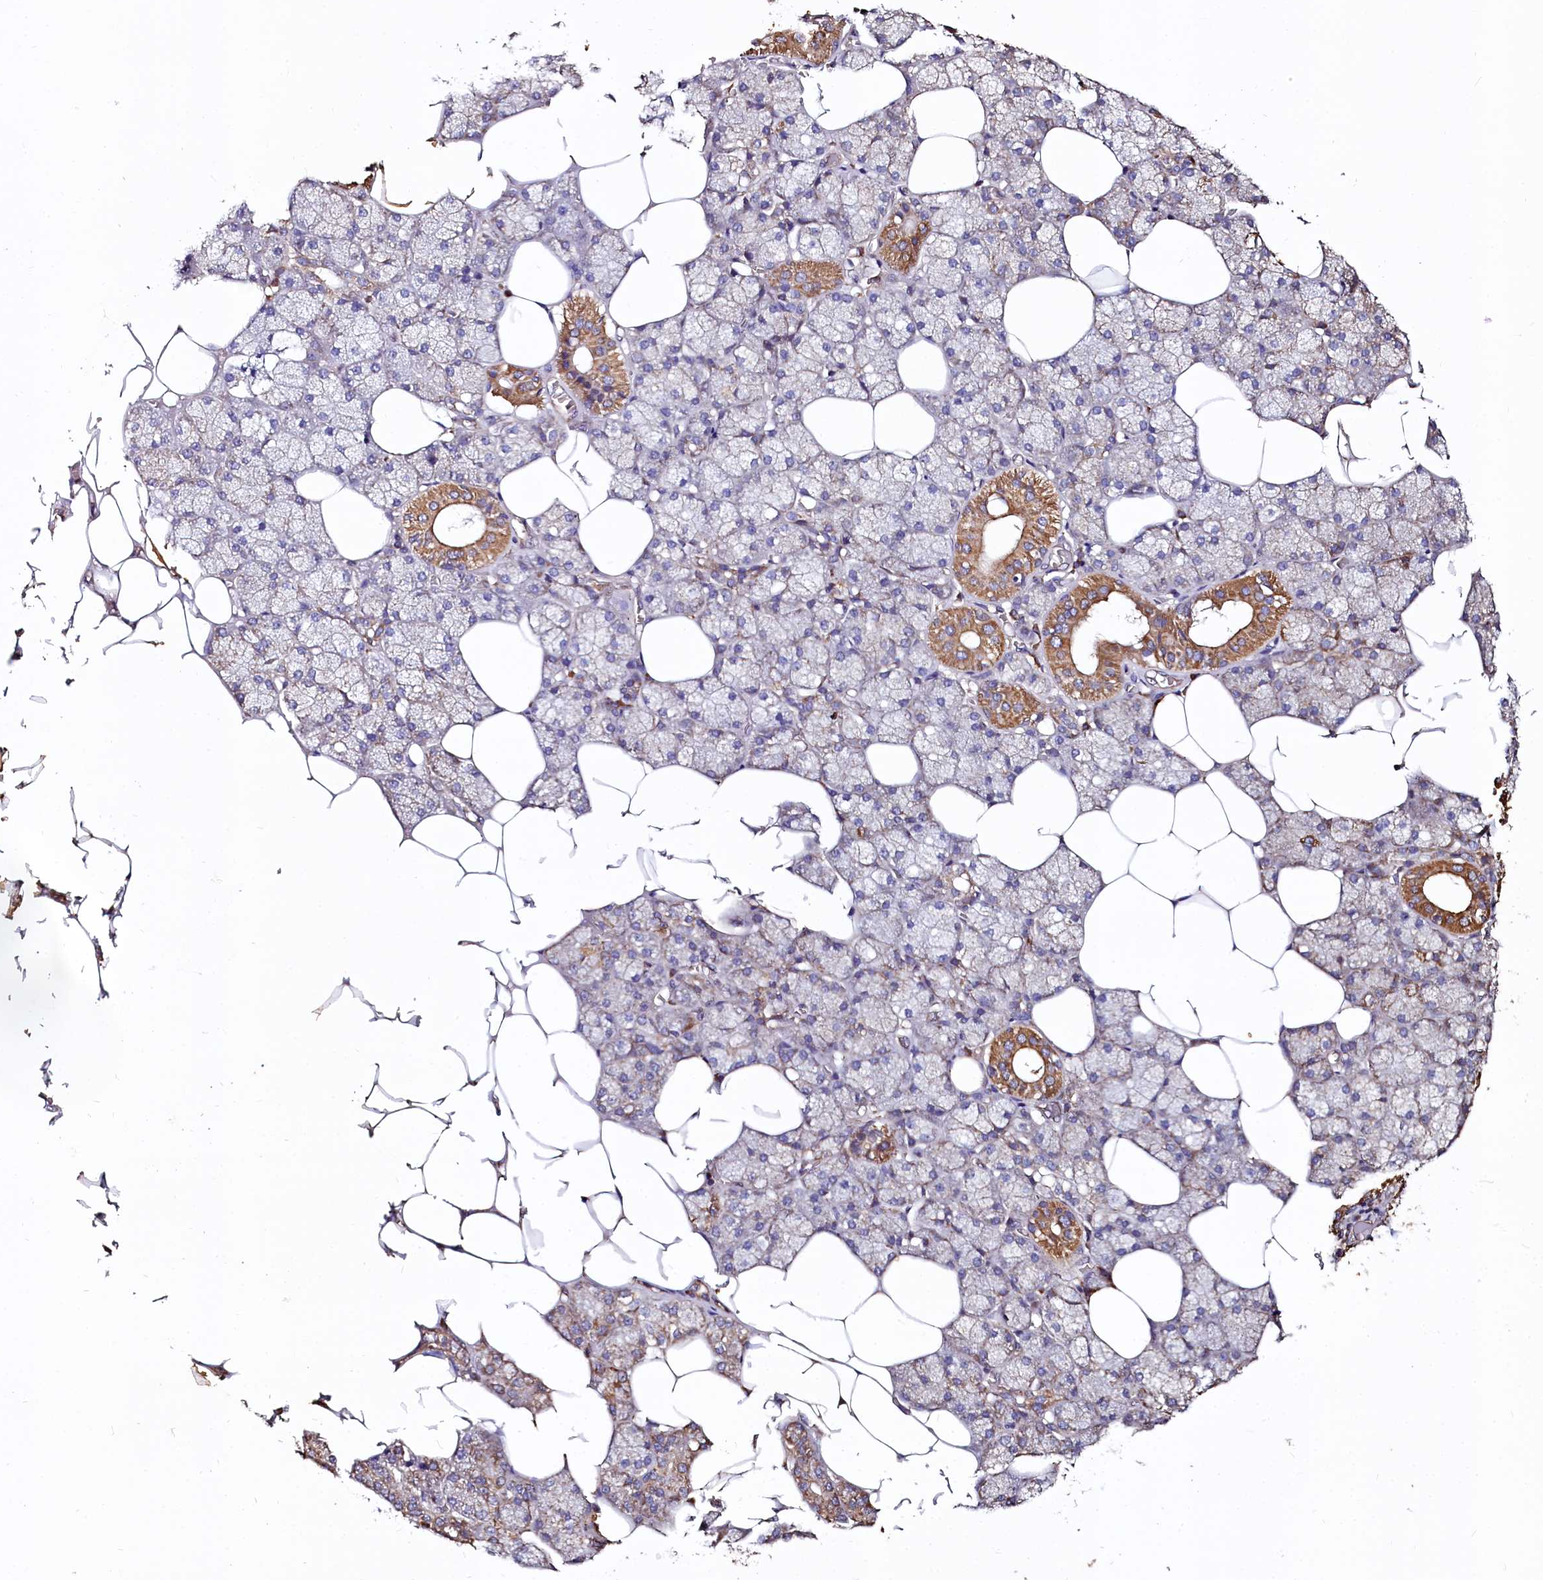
{"staining": {"intensity": "moderate", "quantity": "25%-75%", "location": "cytoplasmic/membranous"}, "tissue": "salivary gland", "cell_type": "Glandular cells", "image_type": "normal", "snomed": [{"axis": "morphology", "description": "Normal tissue, NOS"}, {"axis": "topography", "description": "Salivary gland"}], "caption": "Protein staining reveals moderate cytoplasmic/membranous staining in approximately 25%-75% of glandular cells in unremarkable salivary gland. (Stains: DAB in brown, nuclei in blue, Microscopy: brightfield microscopy at high magnification).", "gene": "SPRYD3", "patient": {"sex": "male", "age": 62}}